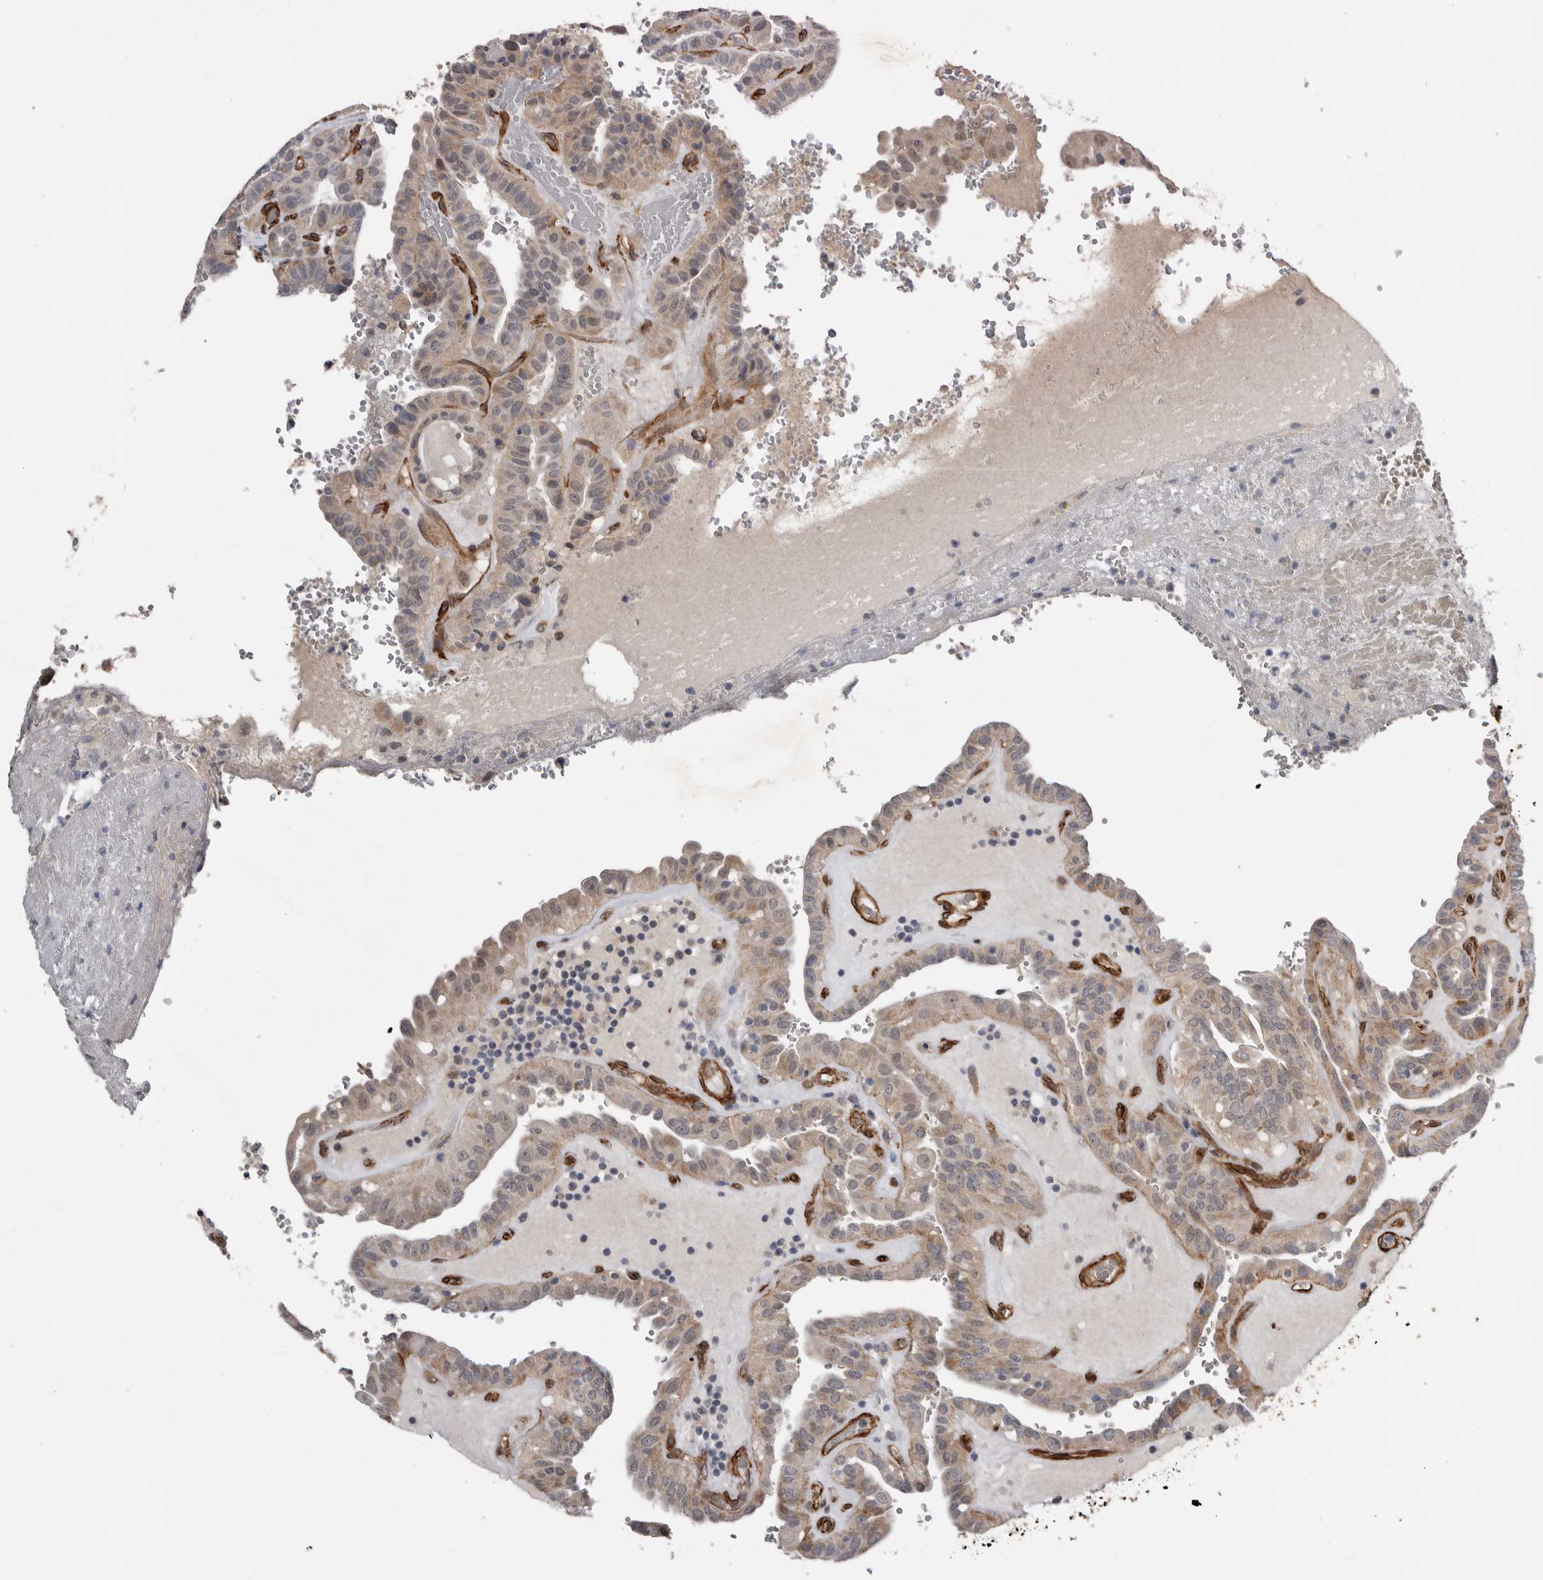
{"staining": {"intensity": "weak", "quantity": ">75%", "location": "cytoplasmic/membranous"}, "tissue": "thyroid cancer", "cell_type": "Tumor cells", "image_type": "cancer", "snomed": [{"axis": "morphology", "description": "Papillary adenocarcinoma, NOS"}, {"axis": "topography", "description": "Thyroid gland"}], "caption": "Human thyroid cancer stained with a brown dye displays weak cytoplasmic/membranous positive staining in approximately >75% of tumor cells.", "gene": "RANBP17", "patient": {"sex": "male", "age": 77}}